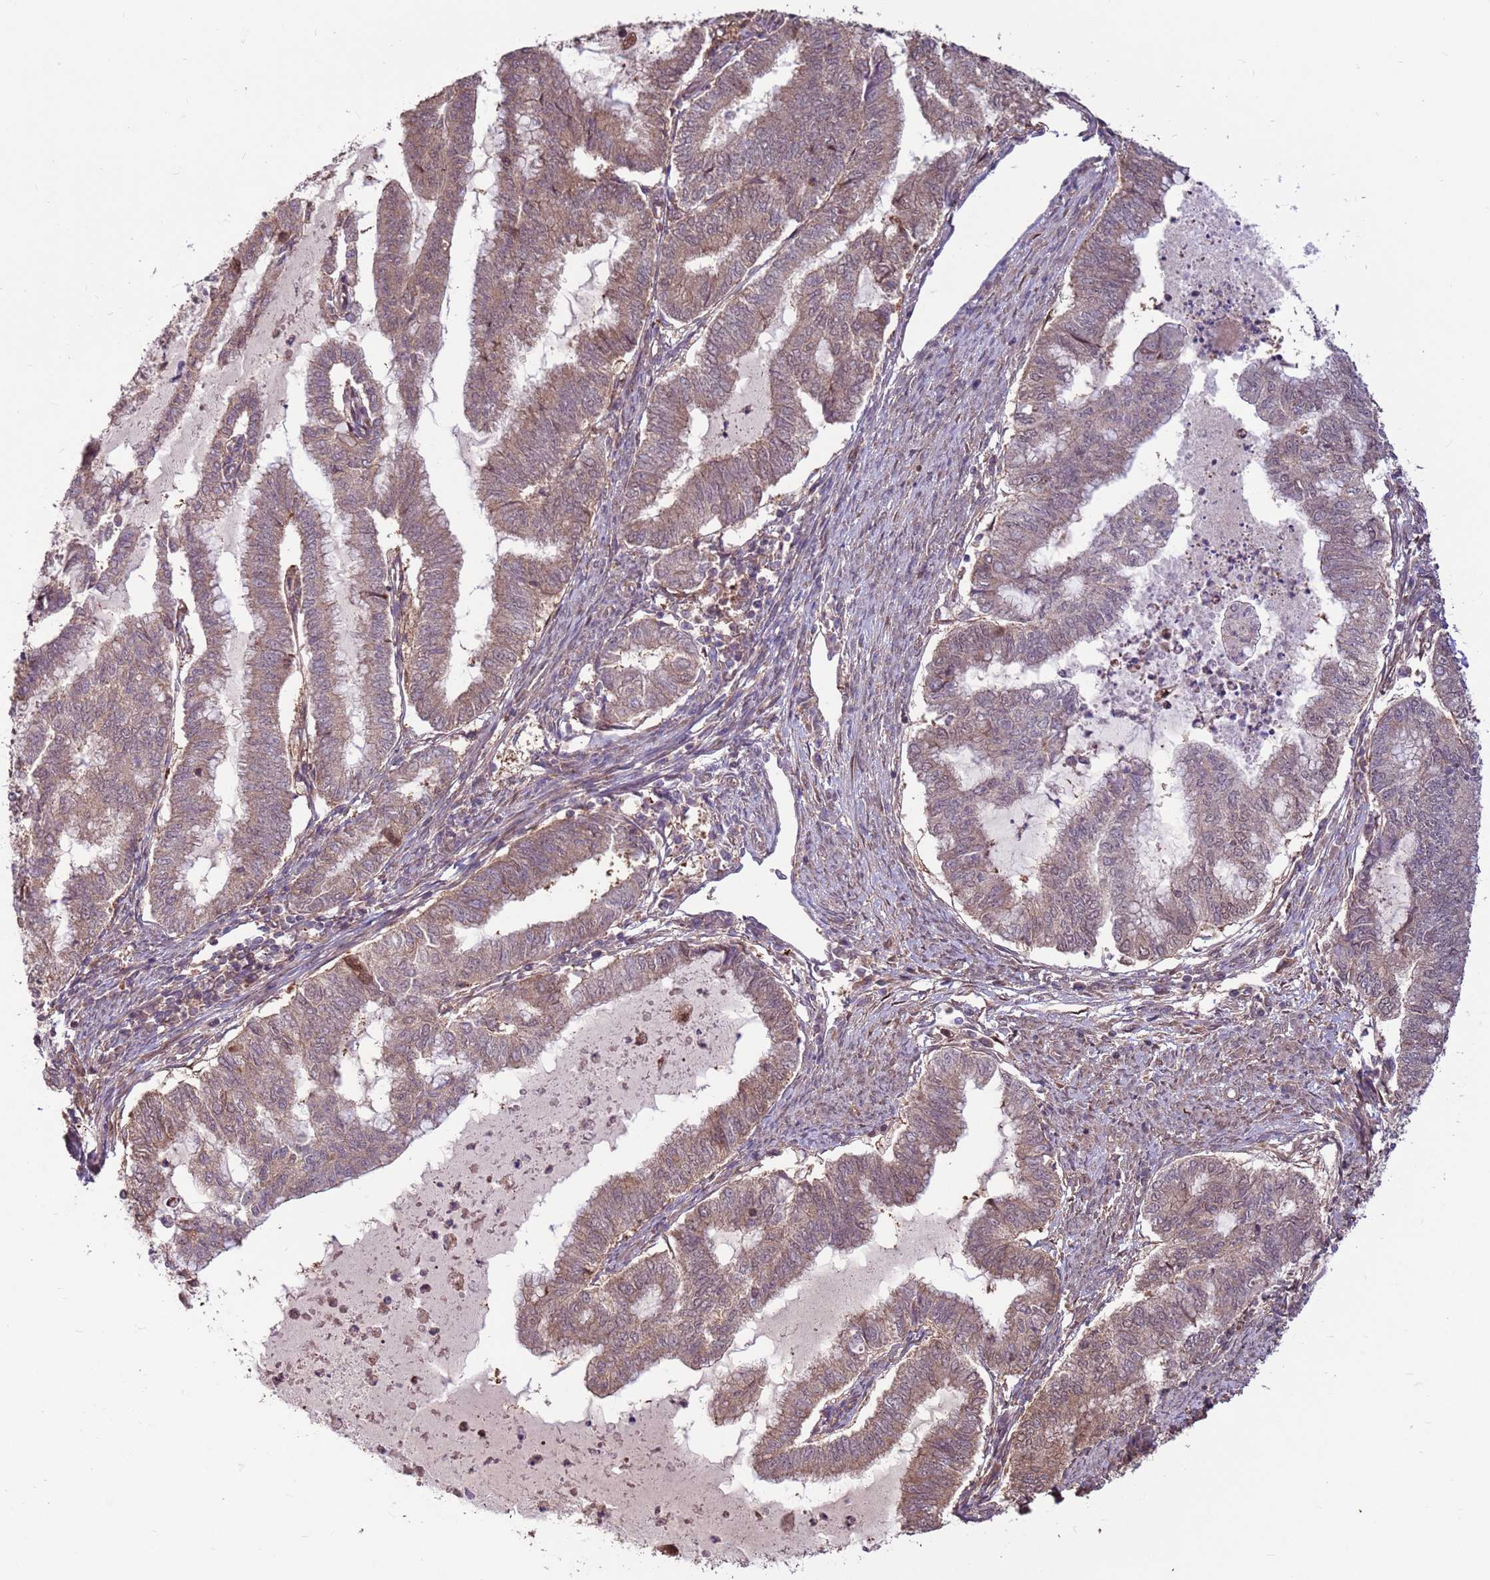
{"staining": {"intensity": "moderate", "quantity": "25%-75%", "location": "cytoplasmic/membranous,nuclear"}, "tissue": "endometrial cancer", "cell_type": "Tumor cells", "image_type": "cancer", "snomed": [{"axis": "morphology", "description": "Adenocarcinoma, NOS"}, {"axis": "topography", "description": "Endometrium"}], "caption": "Immunohistochemistry (IHC) histopathology image of human endometrial cancer (adenocarcinoma) stained for a protein (brown), which demonstrates medium levels of moderate cytoplasmic/membranous and nuclear expression in approximately 25%-75% of tumor cells.", "gene": "CCDC112", "patient": {"sex": "female", "age": 79}}